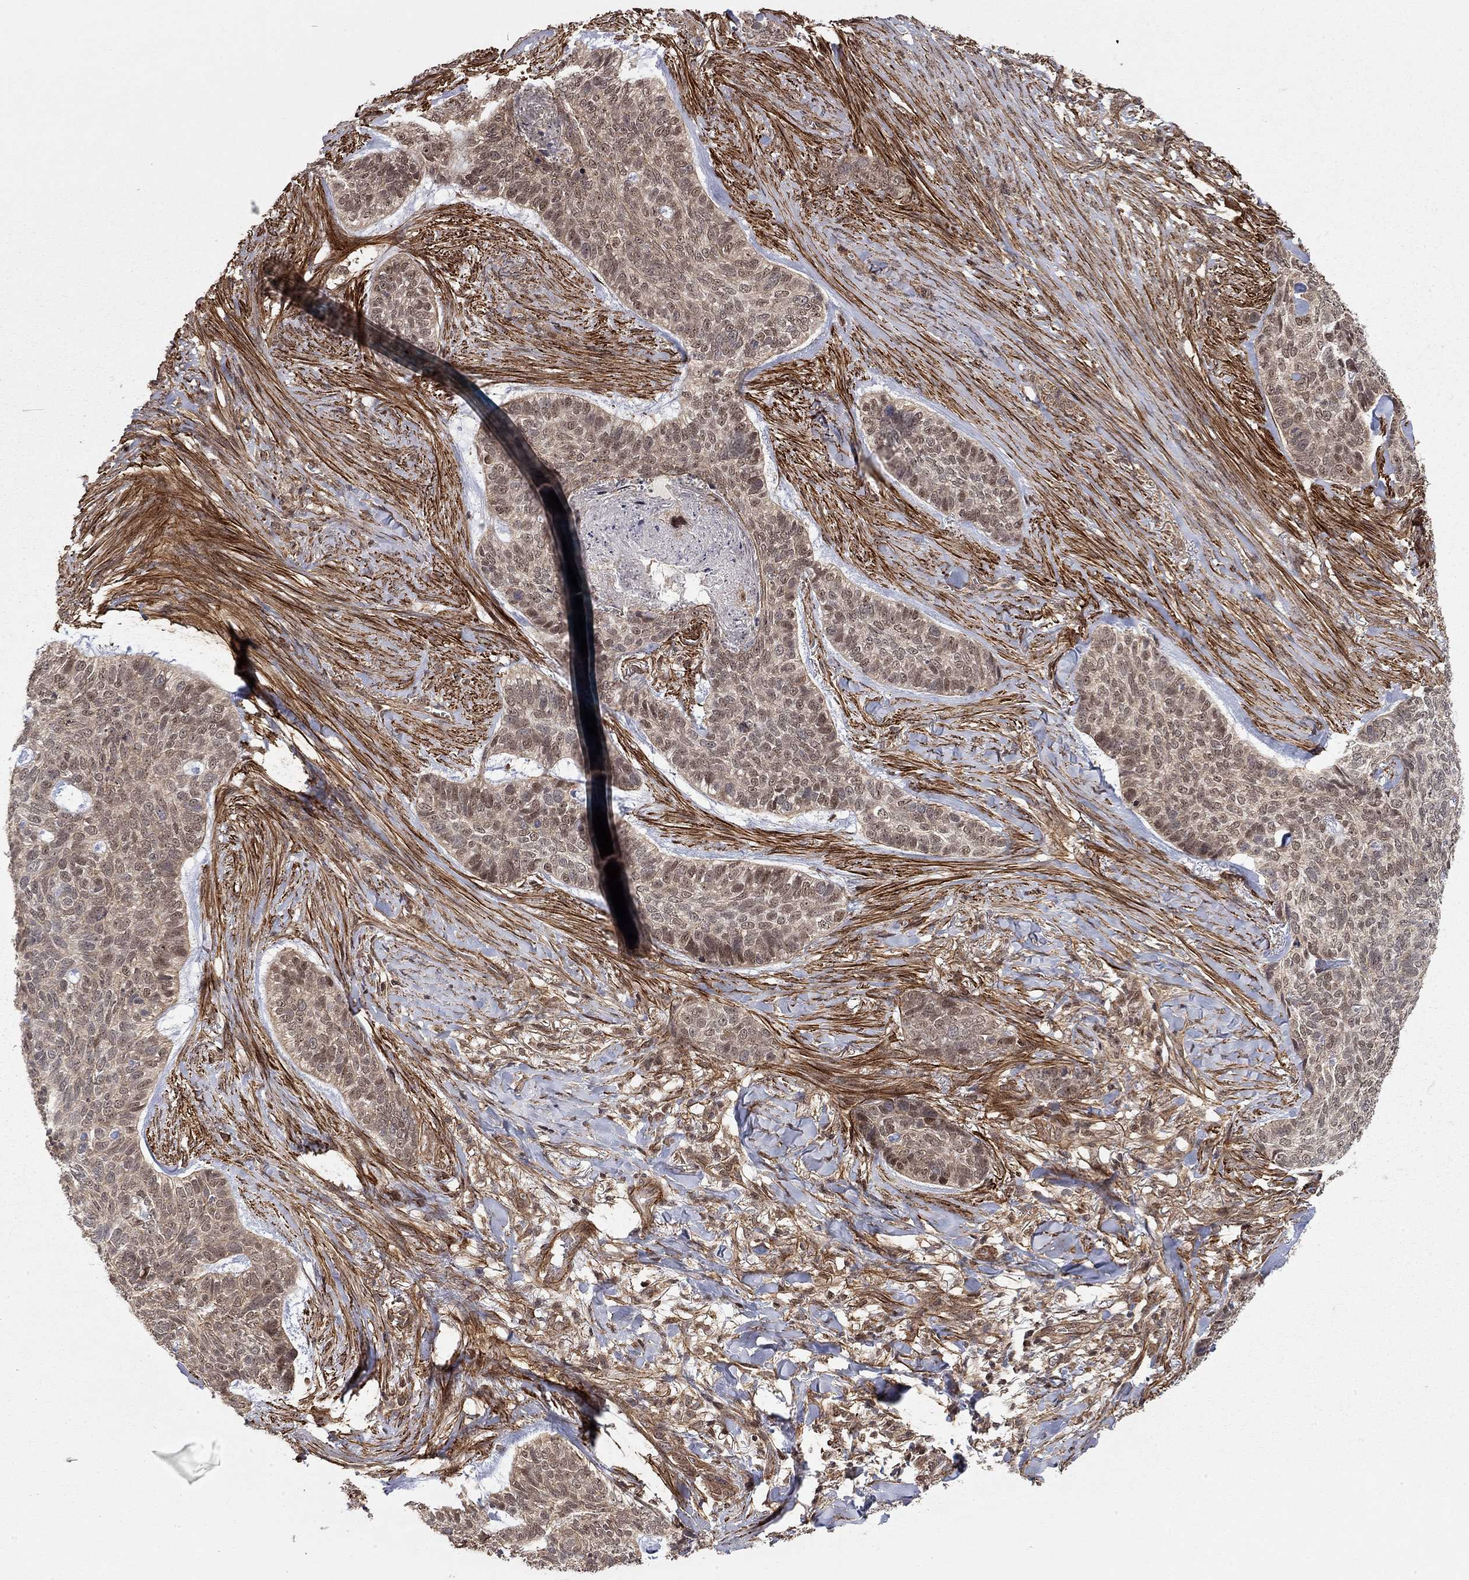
{"staining": {"intensity": "negative", "quantity": "none", "location": "none"}, "tissue": "skin cancer", "cell_type": "Tumor cells", "image_type": "cancer", "snomed": [{"axis": "morphology", "description": "Basal cell carcinoma"}, {"axis": "topography", "description": "Skin"}], "caption": "An image of skin cancer (basal cell carcinoma) stained for a protein exhibits no brown staining in tumor cells.", "gene": "TDP1", "patient": {"sex": "female", "age": 69}}